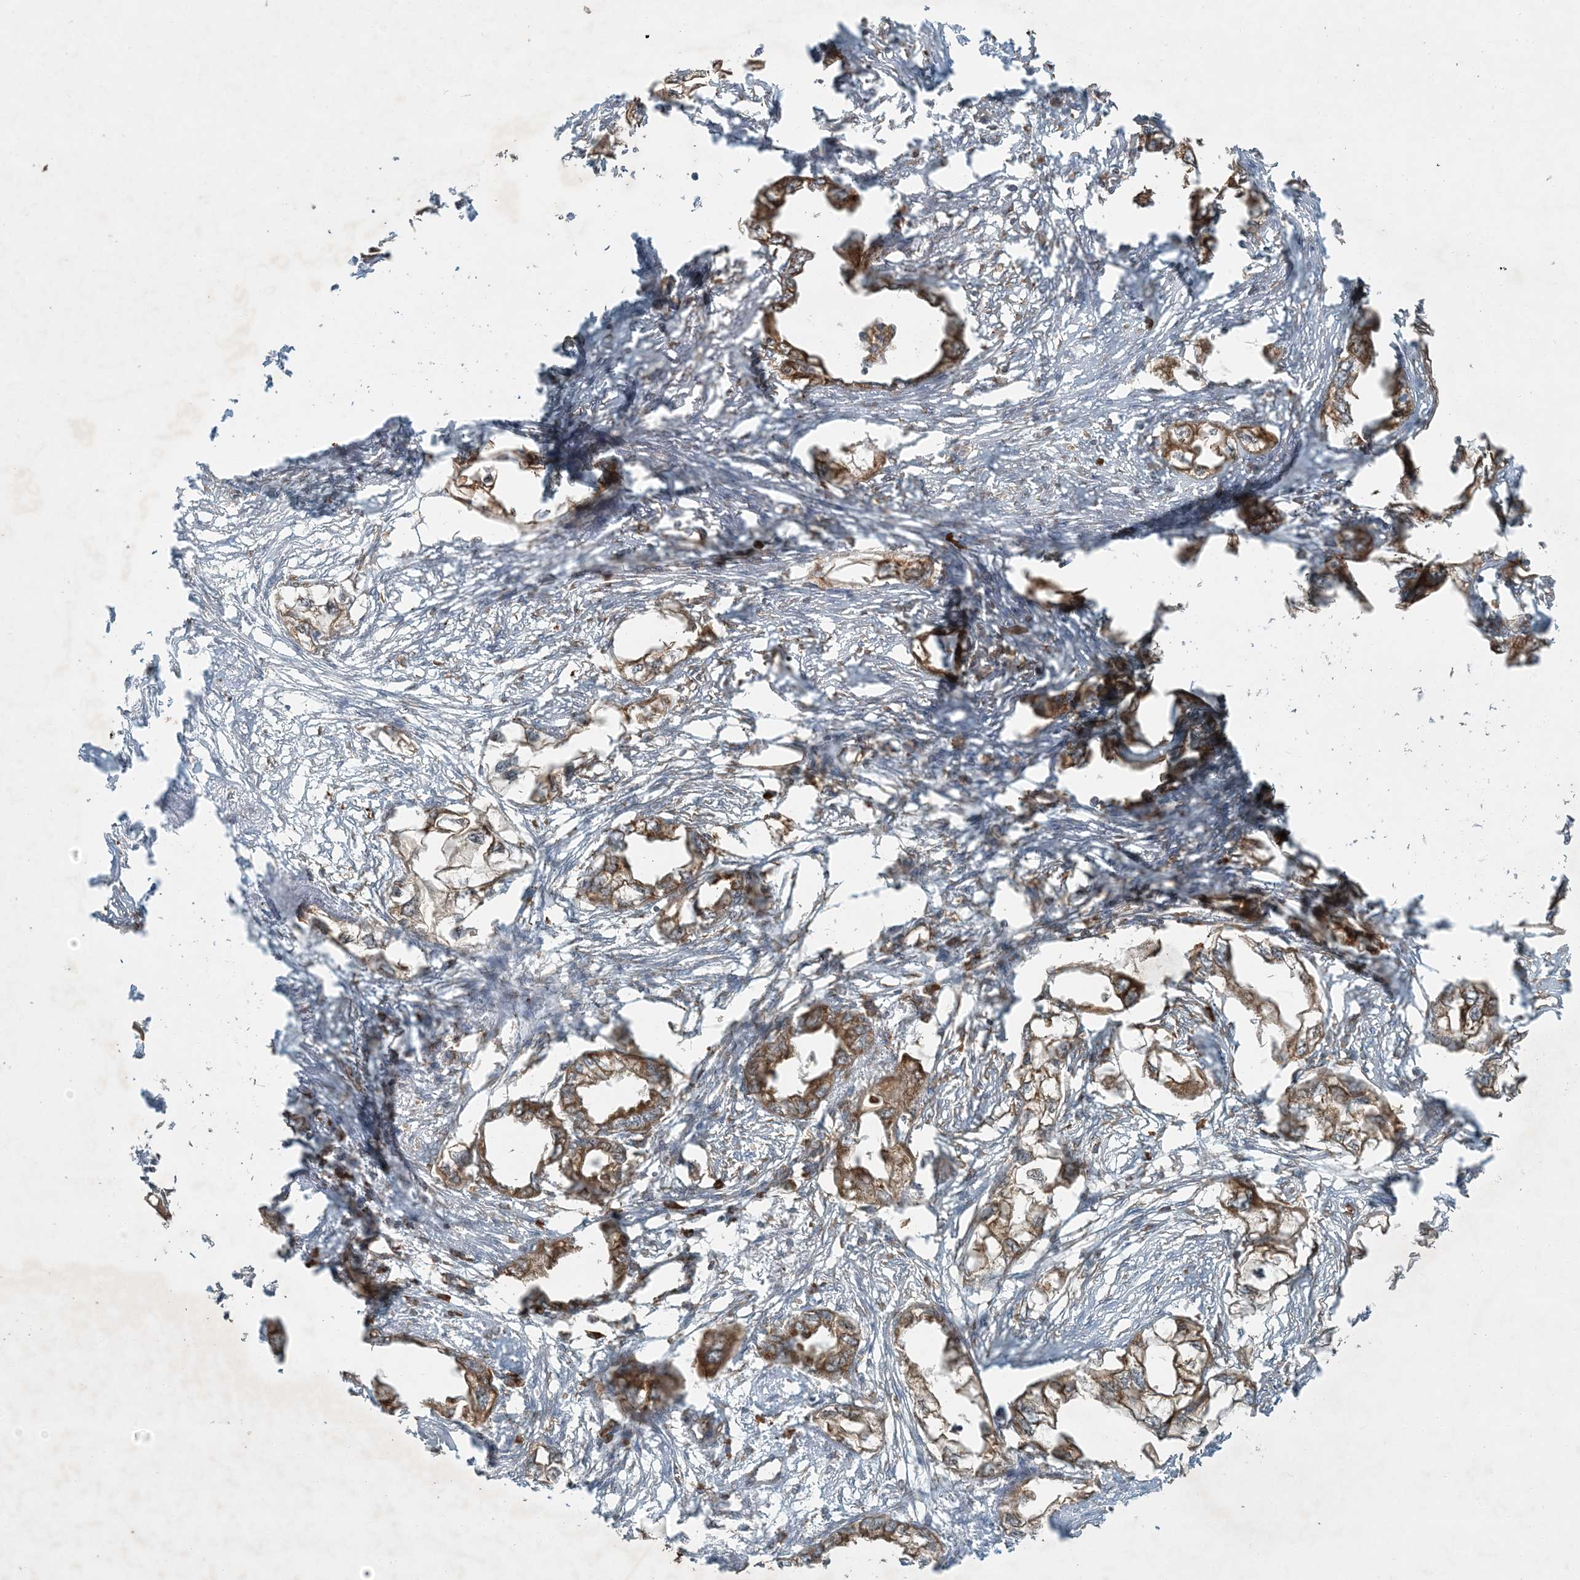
{"staining": {"intensity": "moderate", "quantity": ">75%", "location": "cytoplasmic/membranous"}, "tissue": "endometrial cancer", "cell_type": "Tumor cells", "image_type": "cancer", "snomed": [{"axis": "morphology", "description": "Adenocarcinoma, NOS"}, {"axis": "morphology", "description": "Adenocarcinoma, metastatic, NOS"}, {"axis": "topography", "description": "Adipose tissue"}, {"axis": "topography", "description": "Endometrium"}], "caption": "Protein analysis of endometrial metastatic adenocarcinoma tissue exhibits moderate cytoplasmic/membranous expression in approximately >75% of tumor cells. (Stains: DAB in brown, nuclei in blue, Microscopy: brightfield microscopy at high magnification).", "gene": "COMMD8", "patient": {"sex": "female", "age": 67}}